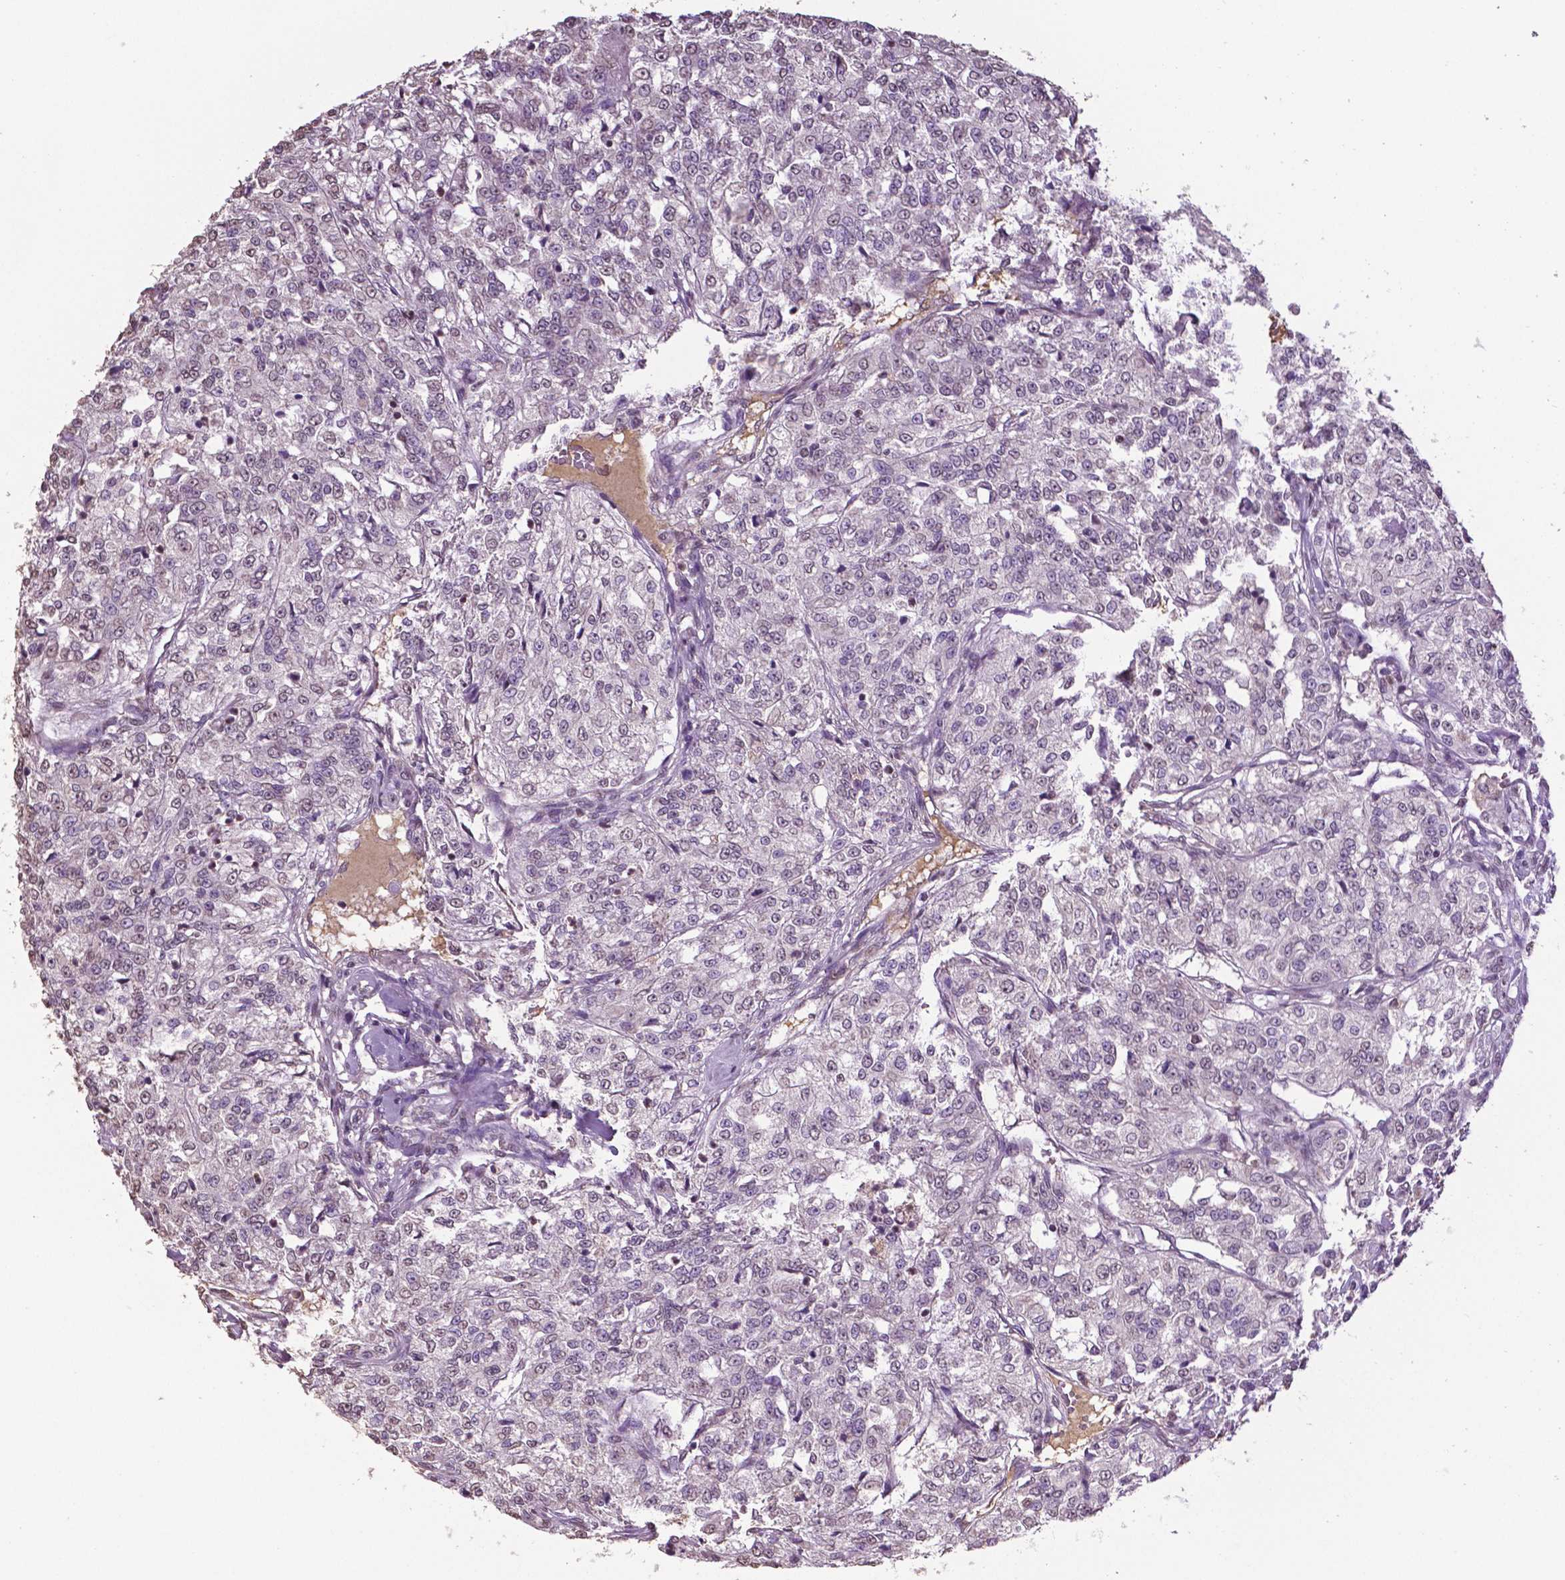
{"staining": {"intensity": "negative", "quantity": "none", "location": "none"}, "tissue": "renal cancer", "cell_type": "Tumor cells", "image_type": "cancer", "snomed": [{"axis": "morphology", "description": "Adenocarcinoma, NOS"}, {"axis": "topography", "description": "Kidney"}], "caption": "This image is of adenocarcinoma (renal) stained with immunohistochemistry (IHC) to label a protein in brown with the nuclei are counter-stained blue. There is no positivity in tumor cells.", "gene": "RUNX3", "patient": {"sex": "female", "age": 63}}